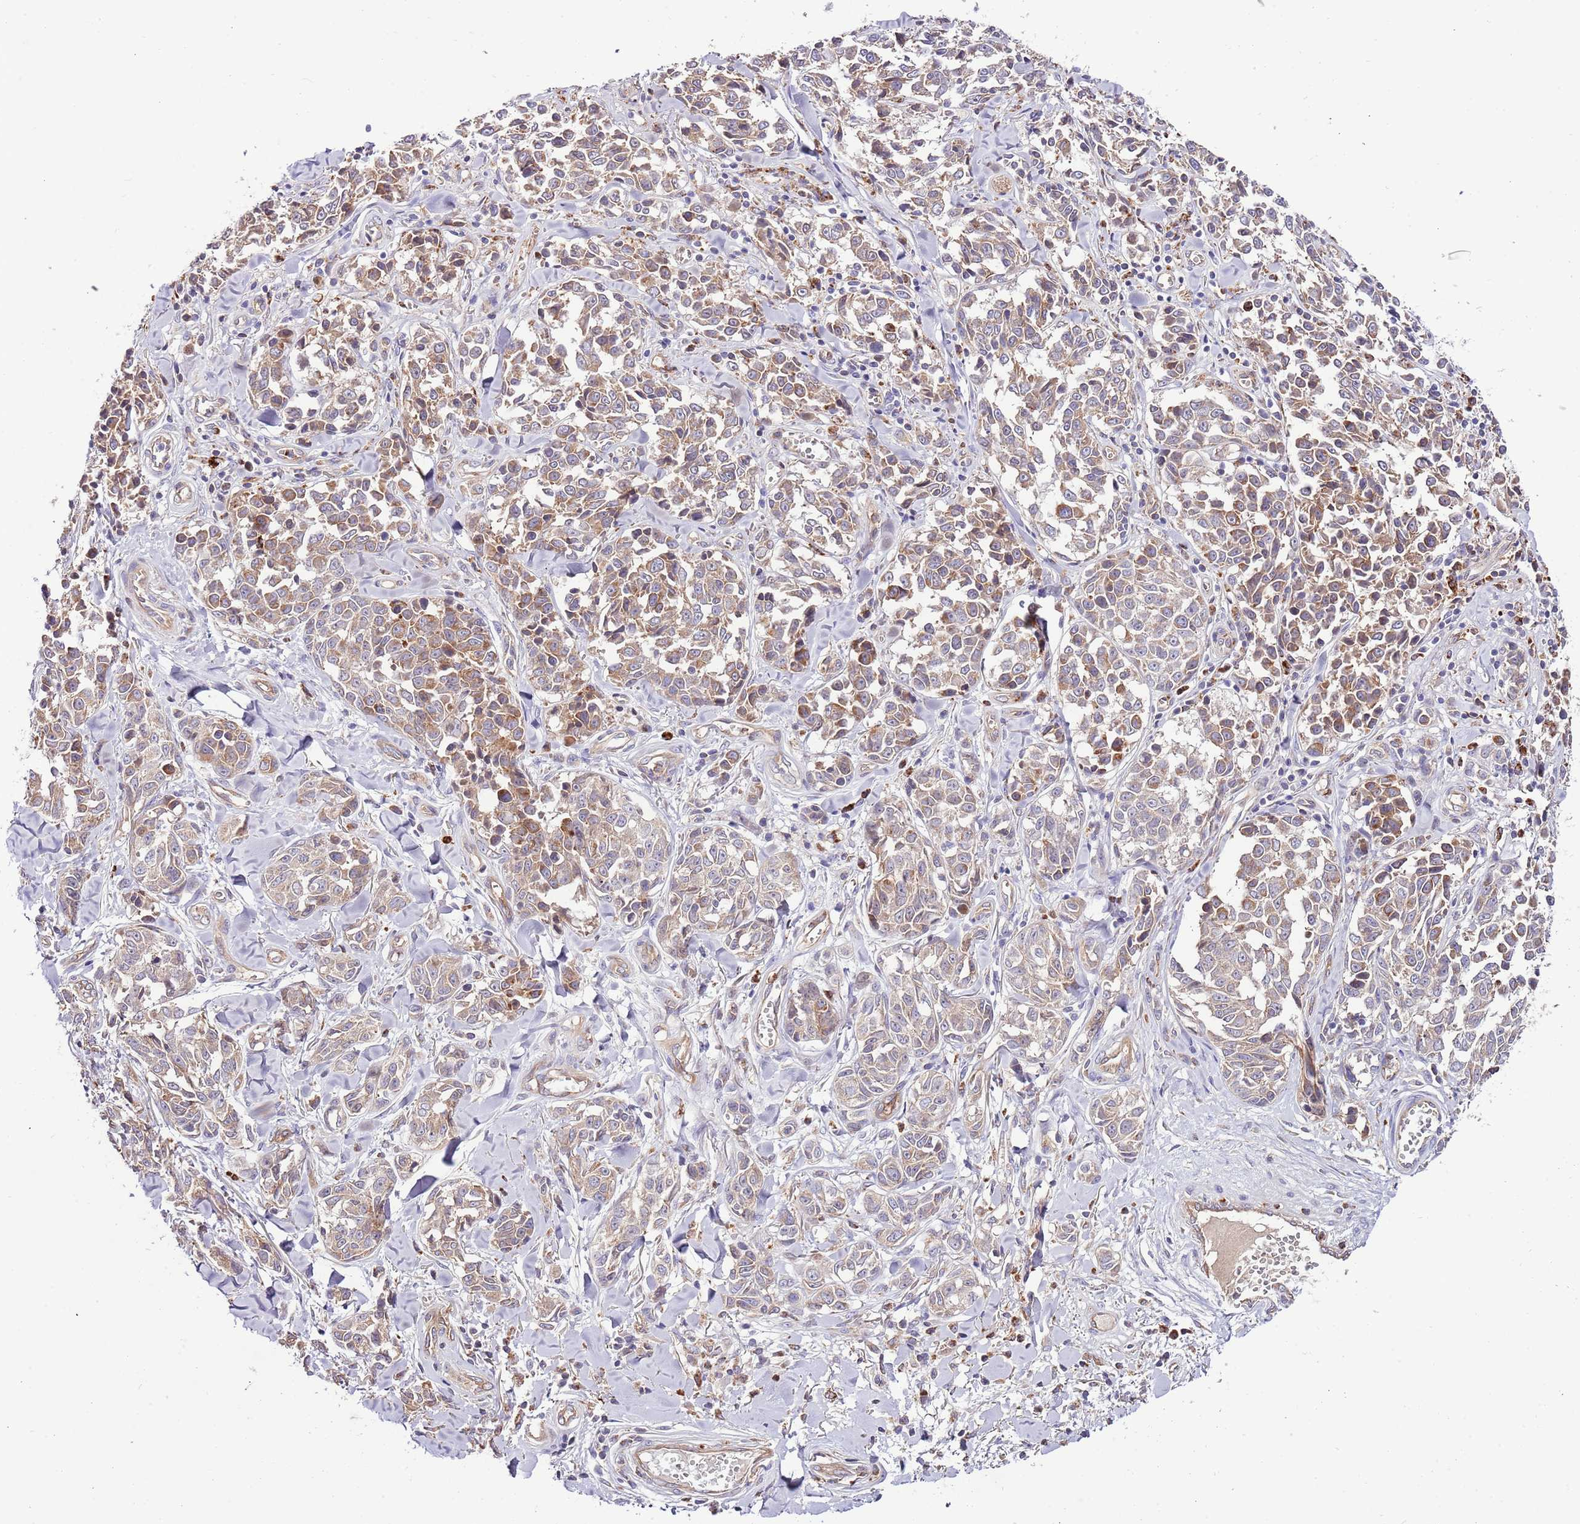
{"staining": {"intensity": "moderate", "quantity": "25%-75%", "location": "cytoplasmic/membranous"}, "tissue": "melanoma", "cell_type": "Tumor cells", "image_type": "cancer", "snomed": [{"axis": "morphology", "description": "Malignant melanoma, NOS"}, {"axis": "topography", "description": "Skin"}], "caption": "Malignant melanoma tissue shows moderate cytoplasmic/membranous staining in approximately 25%-75% of tumor cells", "gene": "DOCK6", "patient": {"sex": "female", "age": 64}}